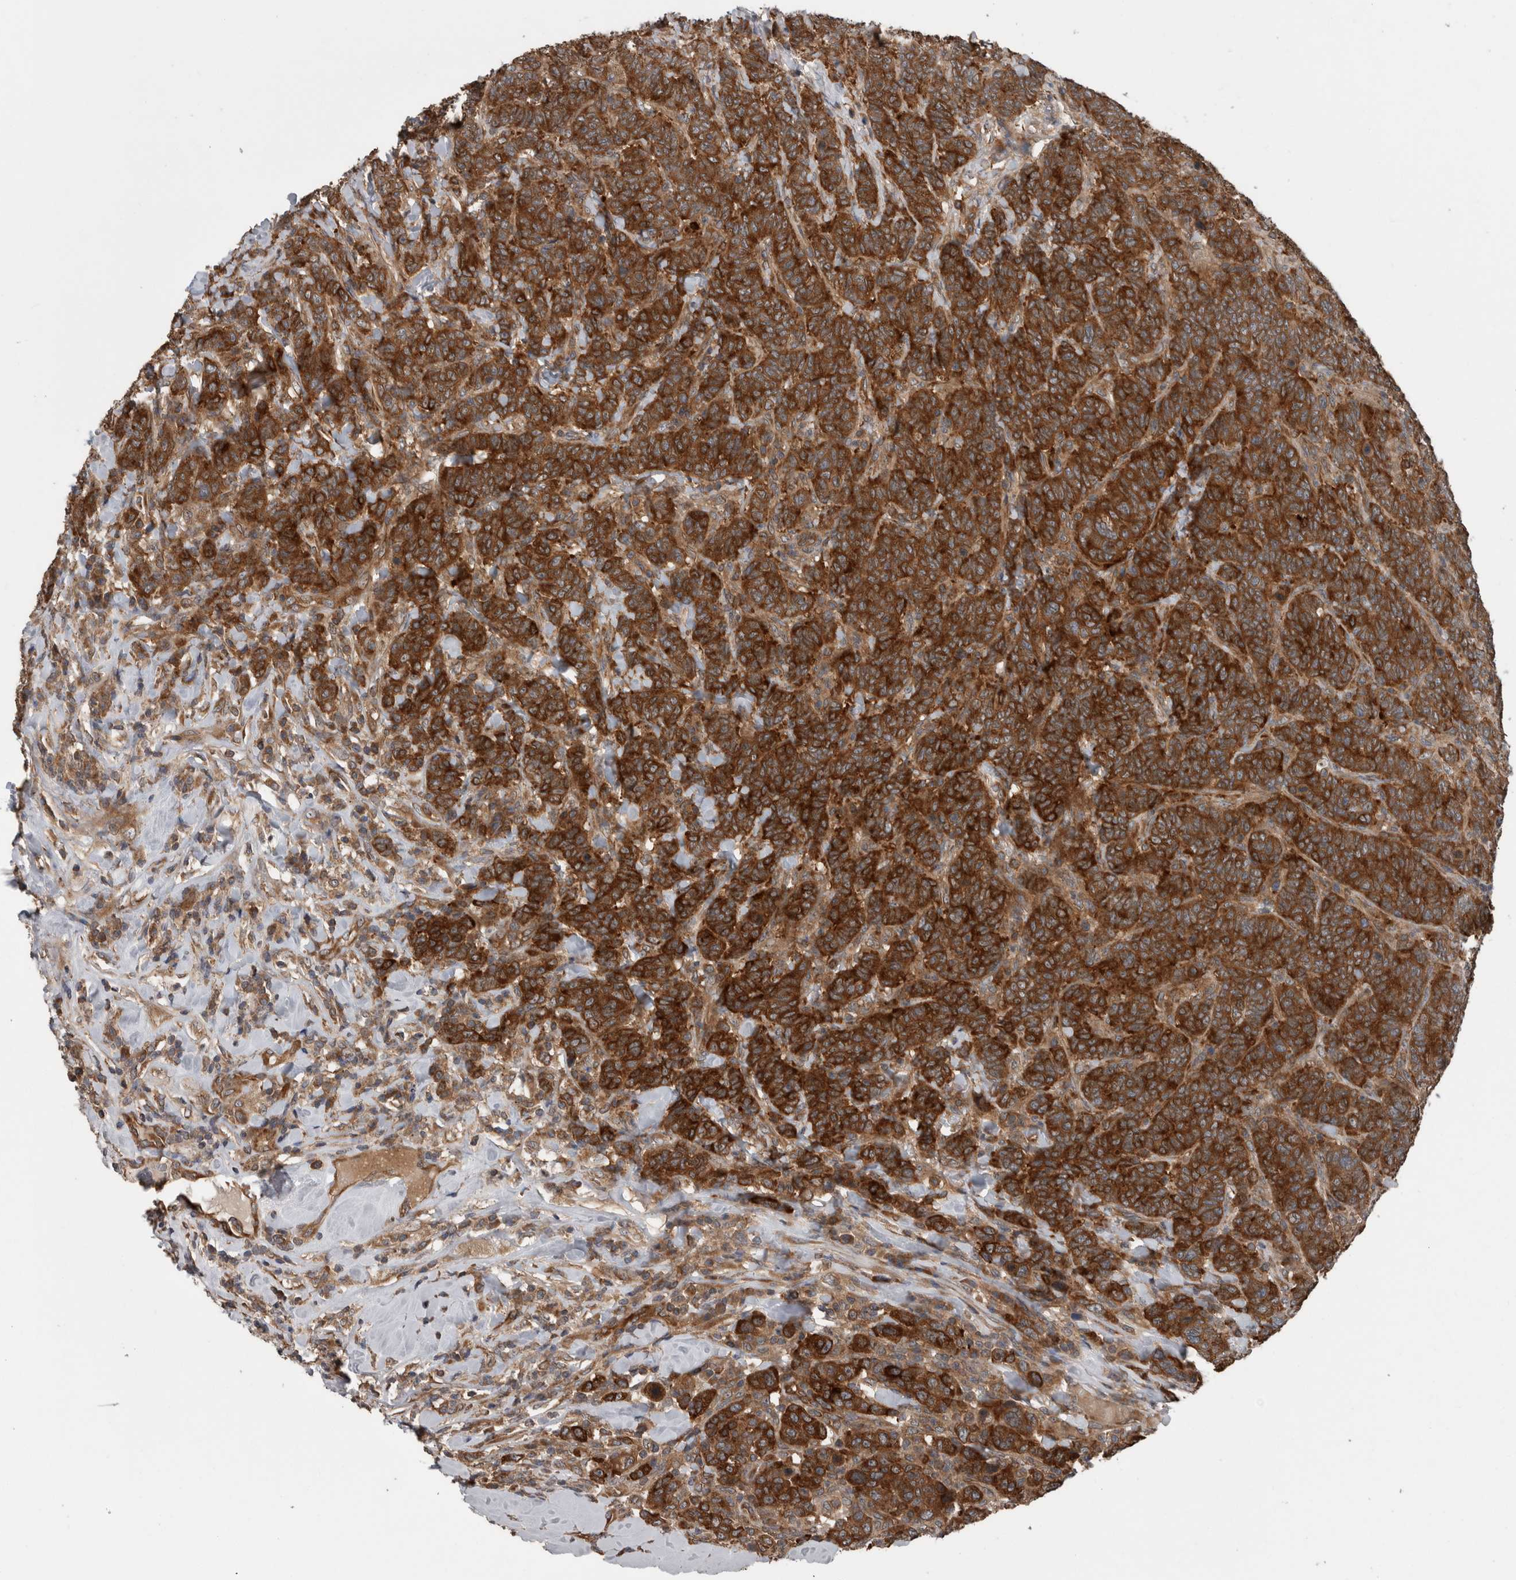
{"staining": {"intensity": "strong", "quantity": ">75%", "location": "cytoplasmic/membranous"}, "tissue": "breast cancer", "cell_type": "Tumor cells", "image_type": "cancer", "snomed": [{"axis": "morphology", "description": "Duct carcinoma"}, {"axis": "topography", "description": "Breast"}], "caption": "Approximately >75% of tumor cells in breast infiltrating ductal carcinoma display strong cytoplasmic/membranous protein expression as visualized by brown immunohistochemical staining.", "gene": "RIOK3", "patient": {"sex": "female", "age": 37}}